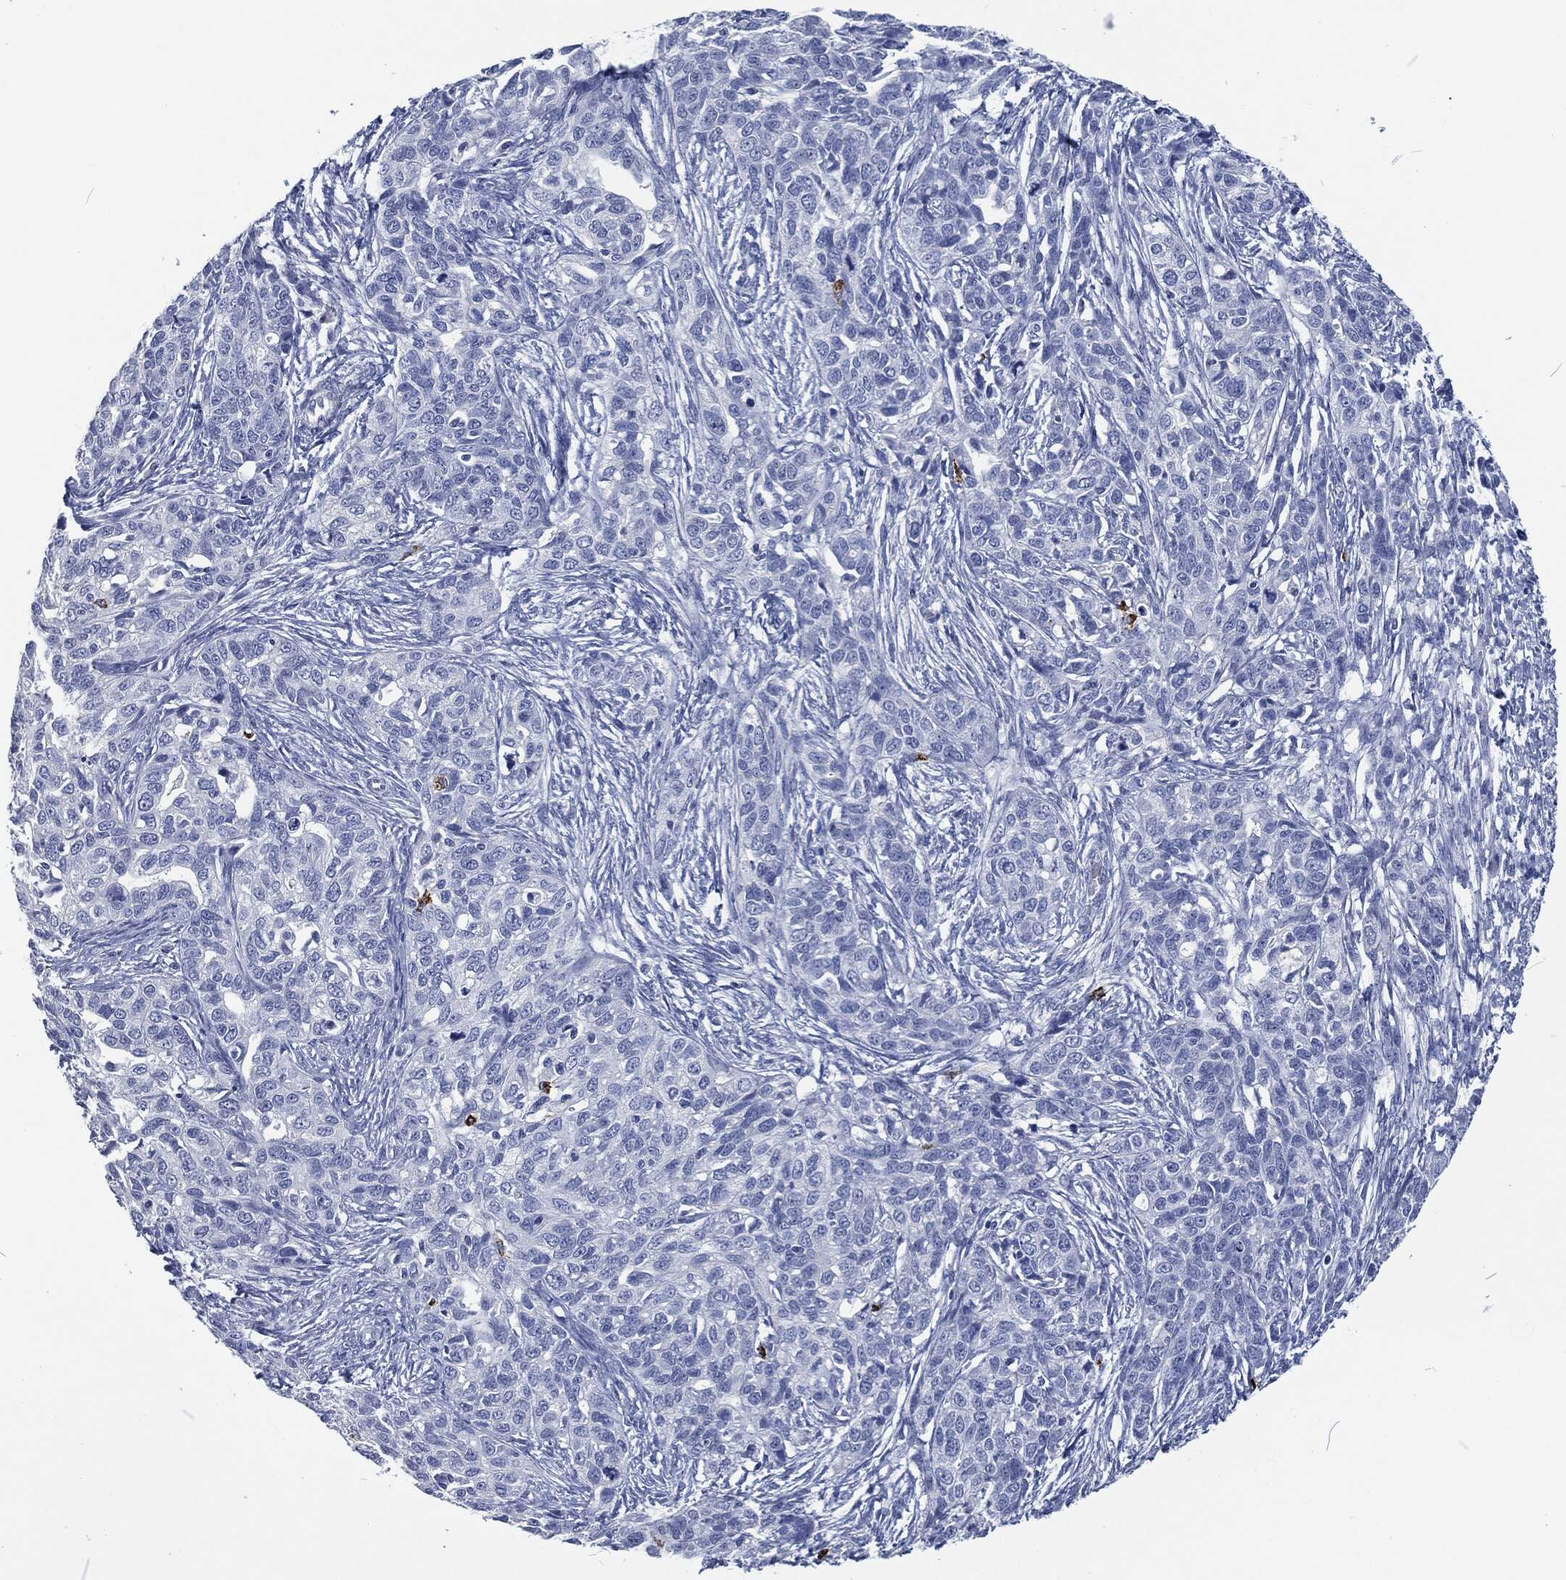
{"staining": {"intensity": "negative", "quantity": "none", "location": "none"}, "tissue": "ovarian cancer", "cell_type": "Tumor cells", "image_type": "cancer", "snomed": [{"axis": "morphology", "description": "Cystadenocarcinoma, serous, NOS"}, {"axis": "topography", "description": "Ovary"}], "caption": "The histopathology image demonstrates no significant staining in tumor cells of serous cystadenocarcinoma (ovarian).", "gene": "MPO", "patient": {"sex": "female", "age": 71}}